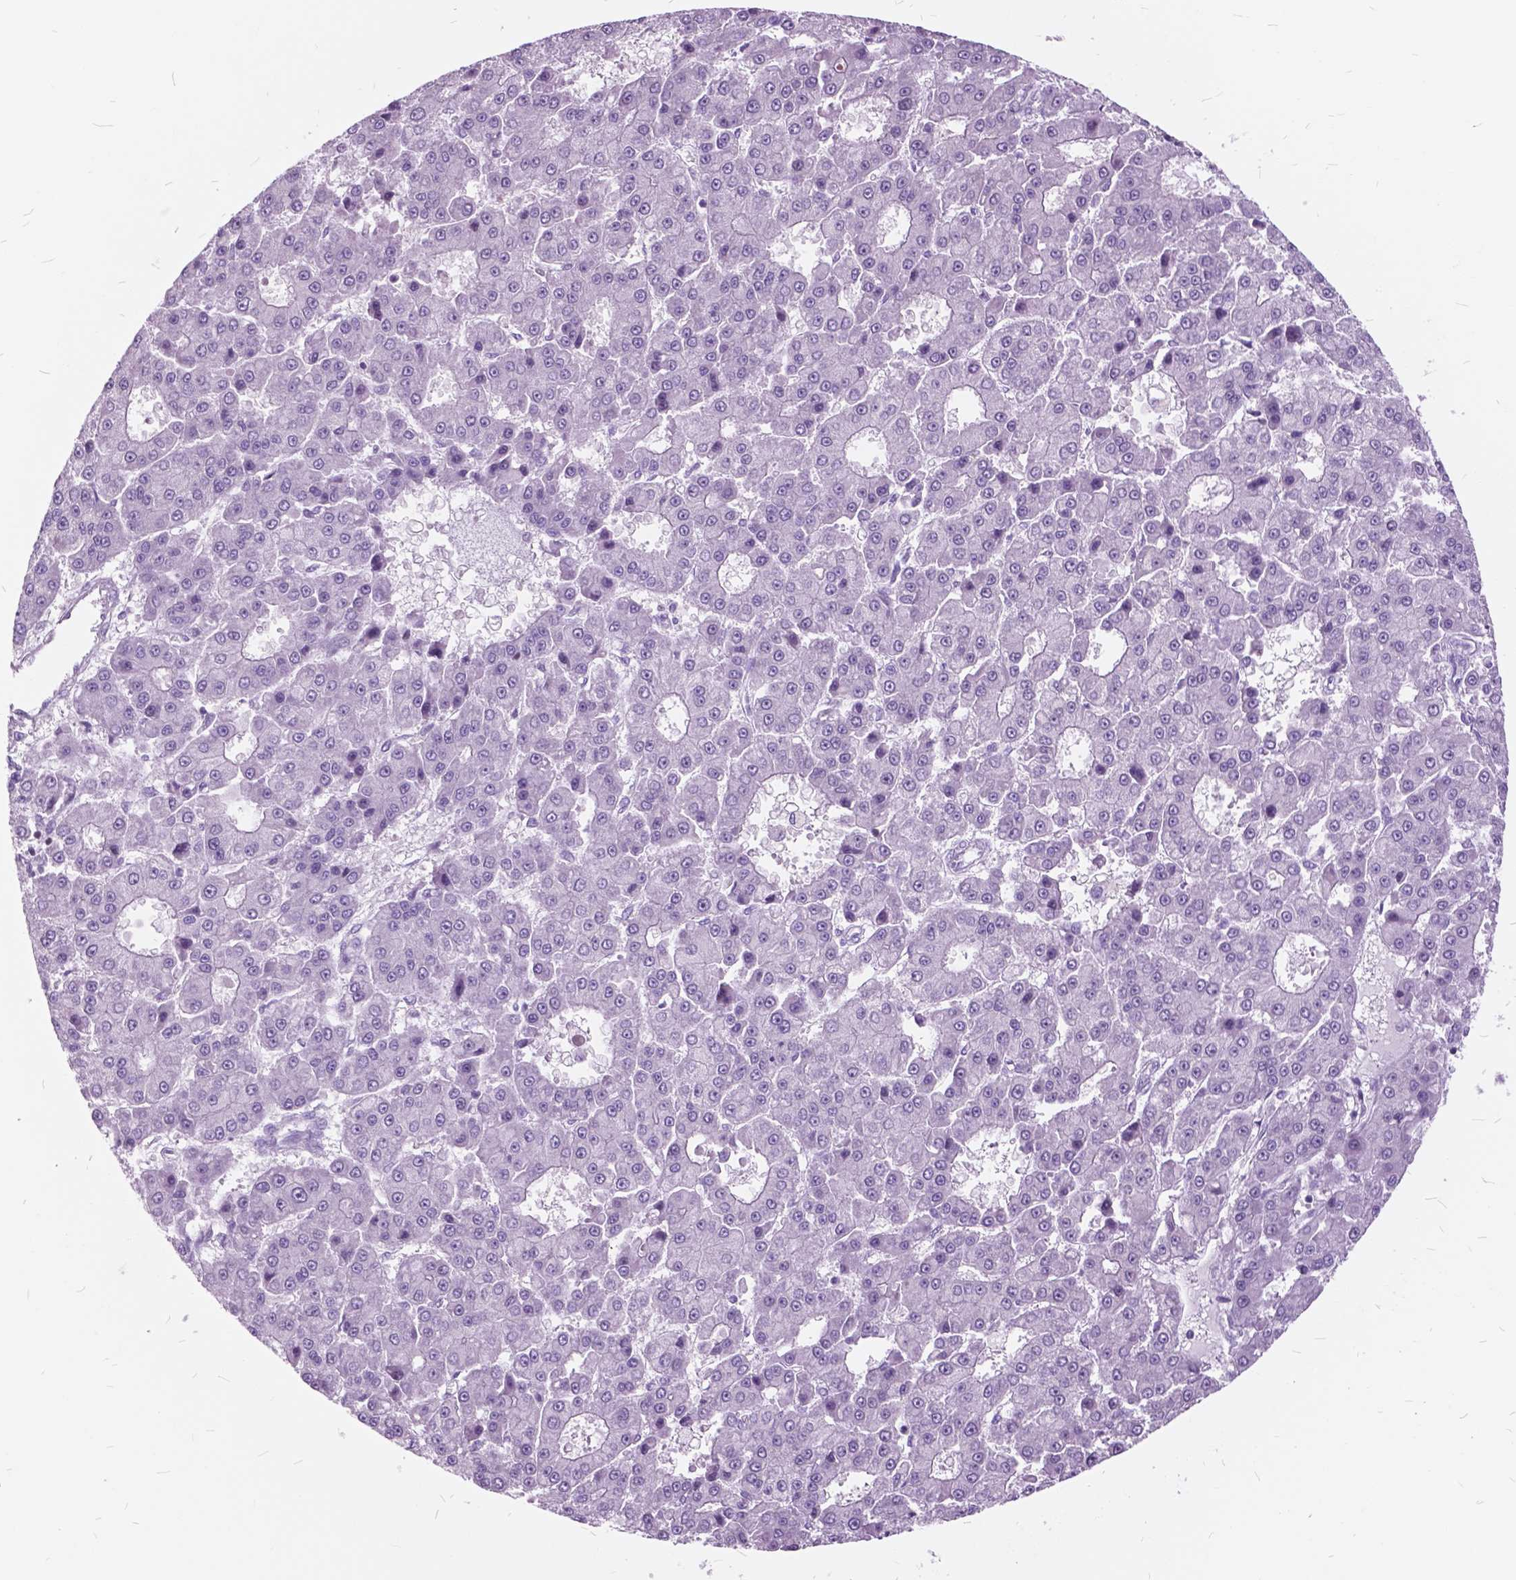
{"staining": {"intensity": "negative", "quantity": "none", "location": "none"}, "tissue": "liver cancer", "cell_type": "Tumor cells", "image_type": "cancer", "snomed": [{"axis": "morphology", "description": "Carcinoma, Hepatocellular, NOS"}, {"axis": "topography", "description": "Liver"}], "caption": "DAB immunohistochemical staining of liver hepatocellular carcinoma displays no significant expression in tumor cells.", "gene": "SP140", "patient": {"sex": "male", "age": 70}}